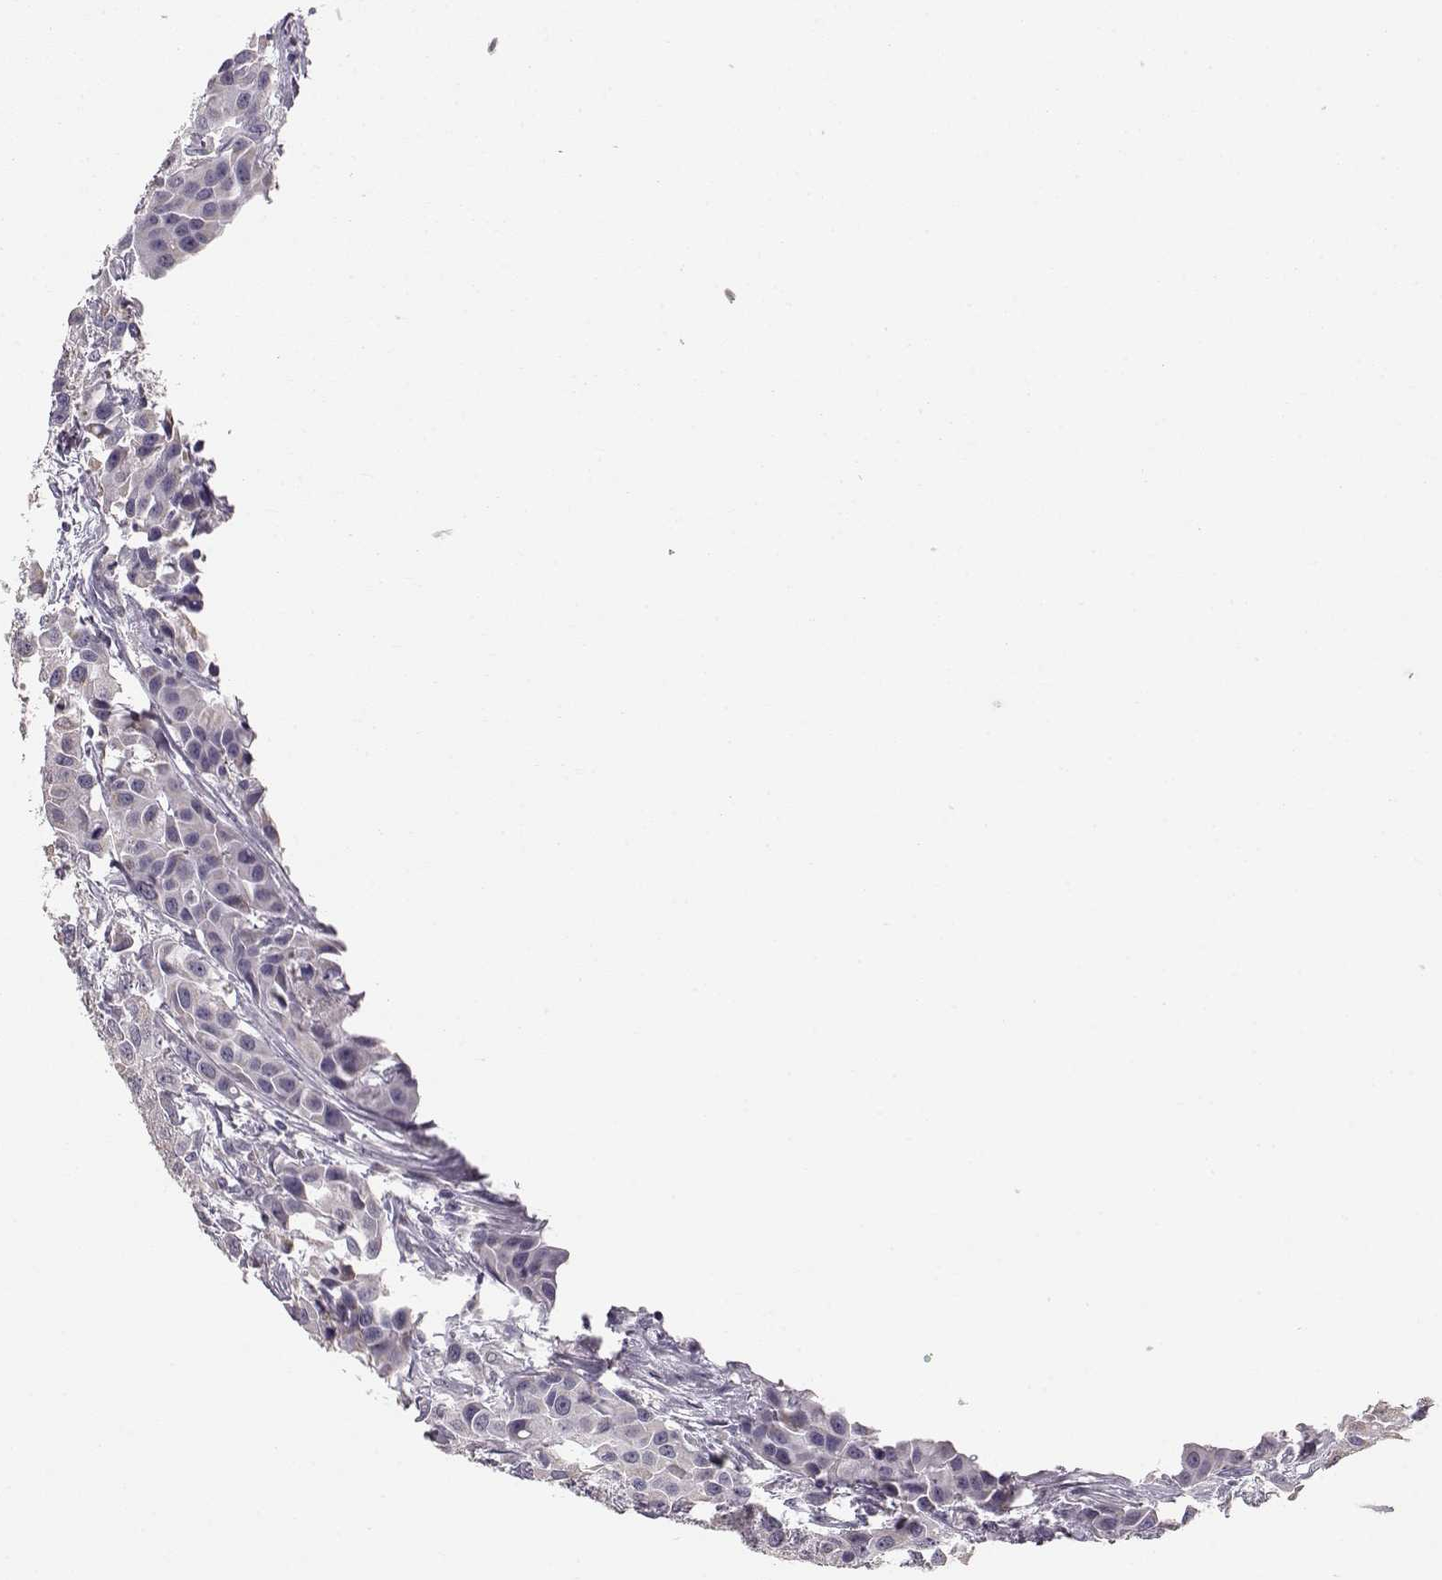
{"staining": {"intensity": "negative", "quantity": "none", "location": "none"}, "tissue": "head and neck cancer", "cell_type": "Tumor cells", "image_type": "cancer", "snomed": [{"axis": "morphology", "description": "Adenocarcinoma, NOS"}, {"axis": "topography", "description": "Head-Neck"}], "caption": "High magnification brightfield microscopy of head and neck adenocarcinoma stained with DAB (brown) and counterstained with hematoxylin (blue): tumor cells show no significant positivity. Brightfield microscopy of immunohistochemistry (IHC) stained with DAB (brown) and hematoxylin (blue), captured at high magnification.", "gene": "POU1F1", "patient": {"sex": "male", "age": 76}}